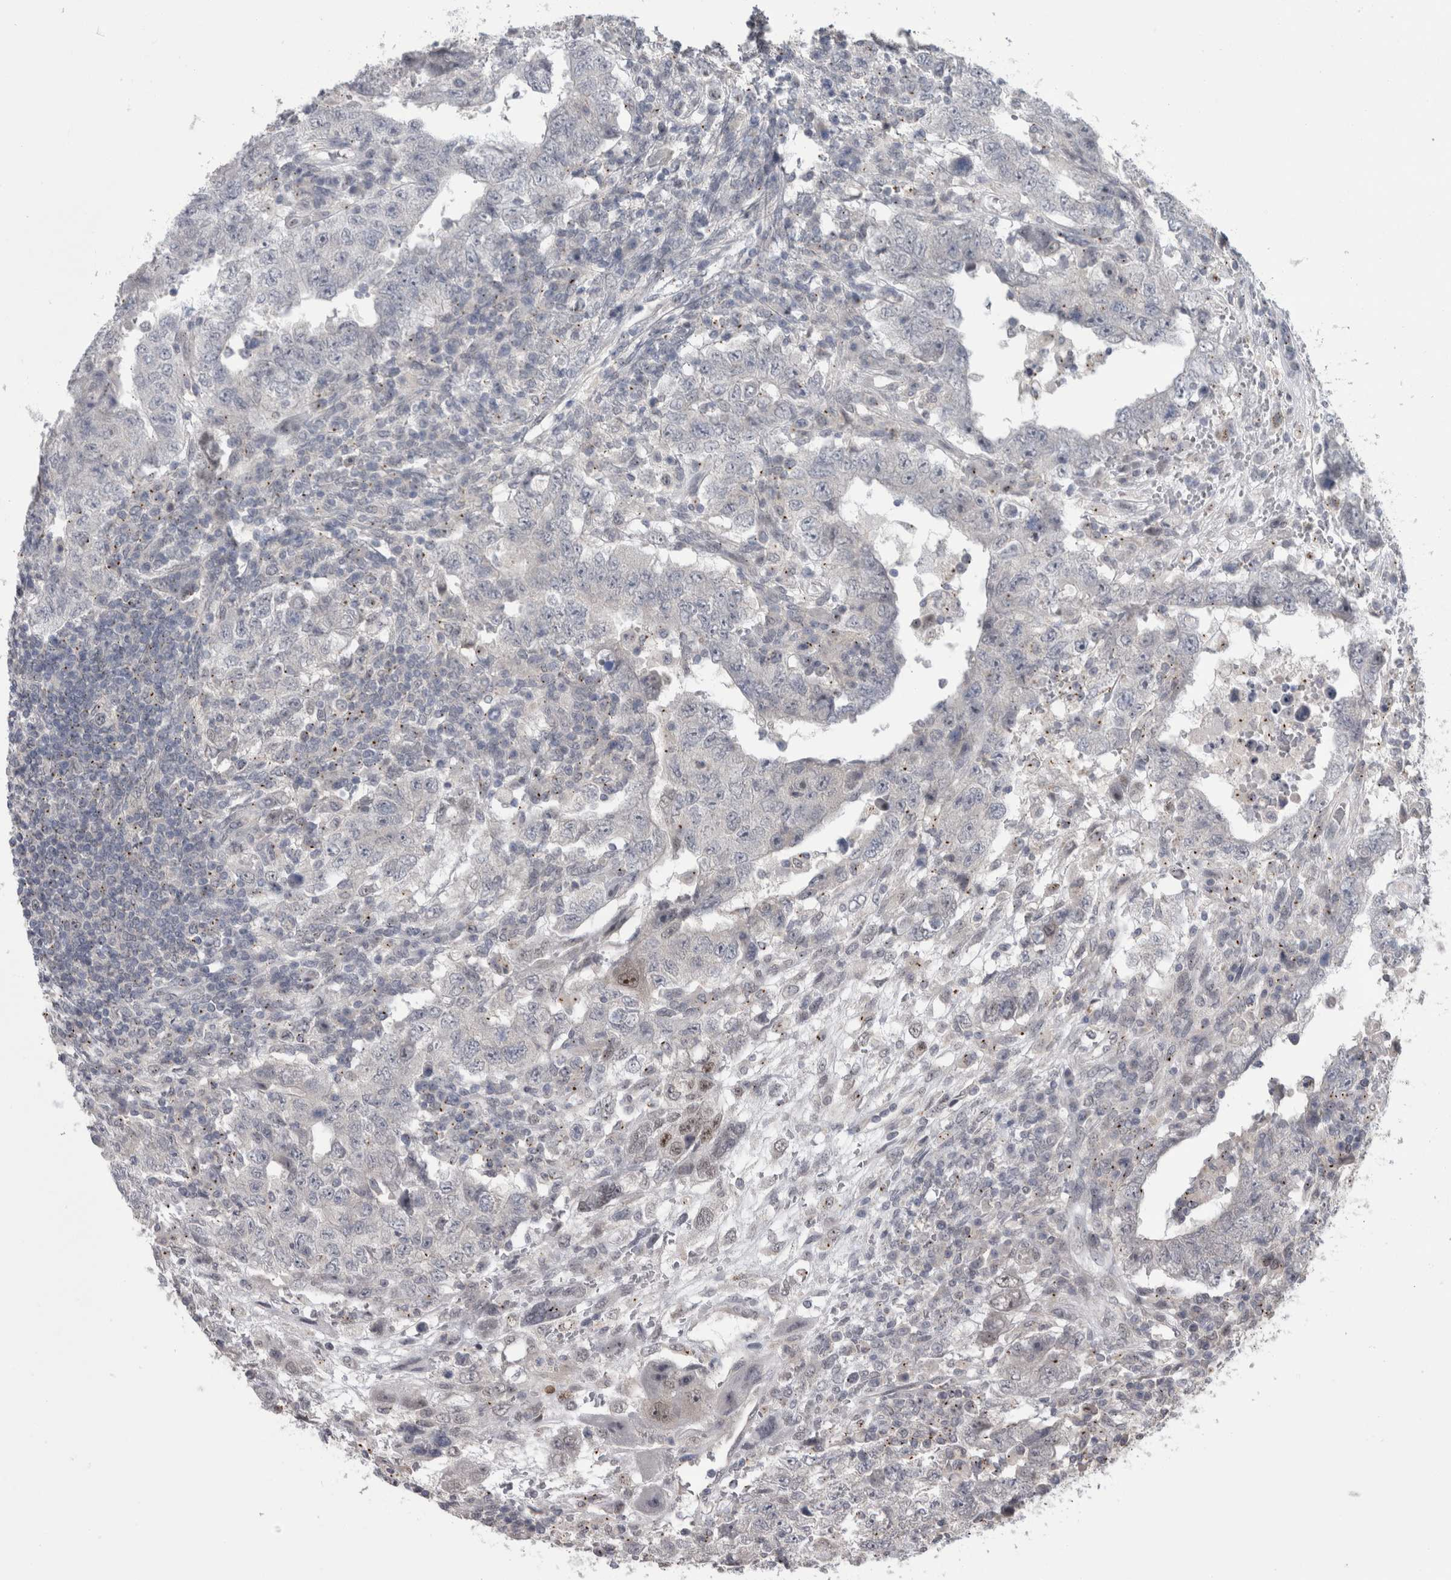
{"staining": {"intensity": "negative", "quantity": "none", "location": "none"}, "tissue": "testis cancer", "cell_type": "Tumor cells", "image_type": "cancer", "snomed": [{"axis": "morphology", "description": "Carcinoma, Embryonal, NOS"}, {"axis": "topography", "description": "Testis"}], "caption": "IHC histopathology image of human testis embryonal carcinoma stained for a protein (brown), which reveals no staining in tumor cells.", "gene": "MTBP", "patient": {"sex": "male", "age": 26}}